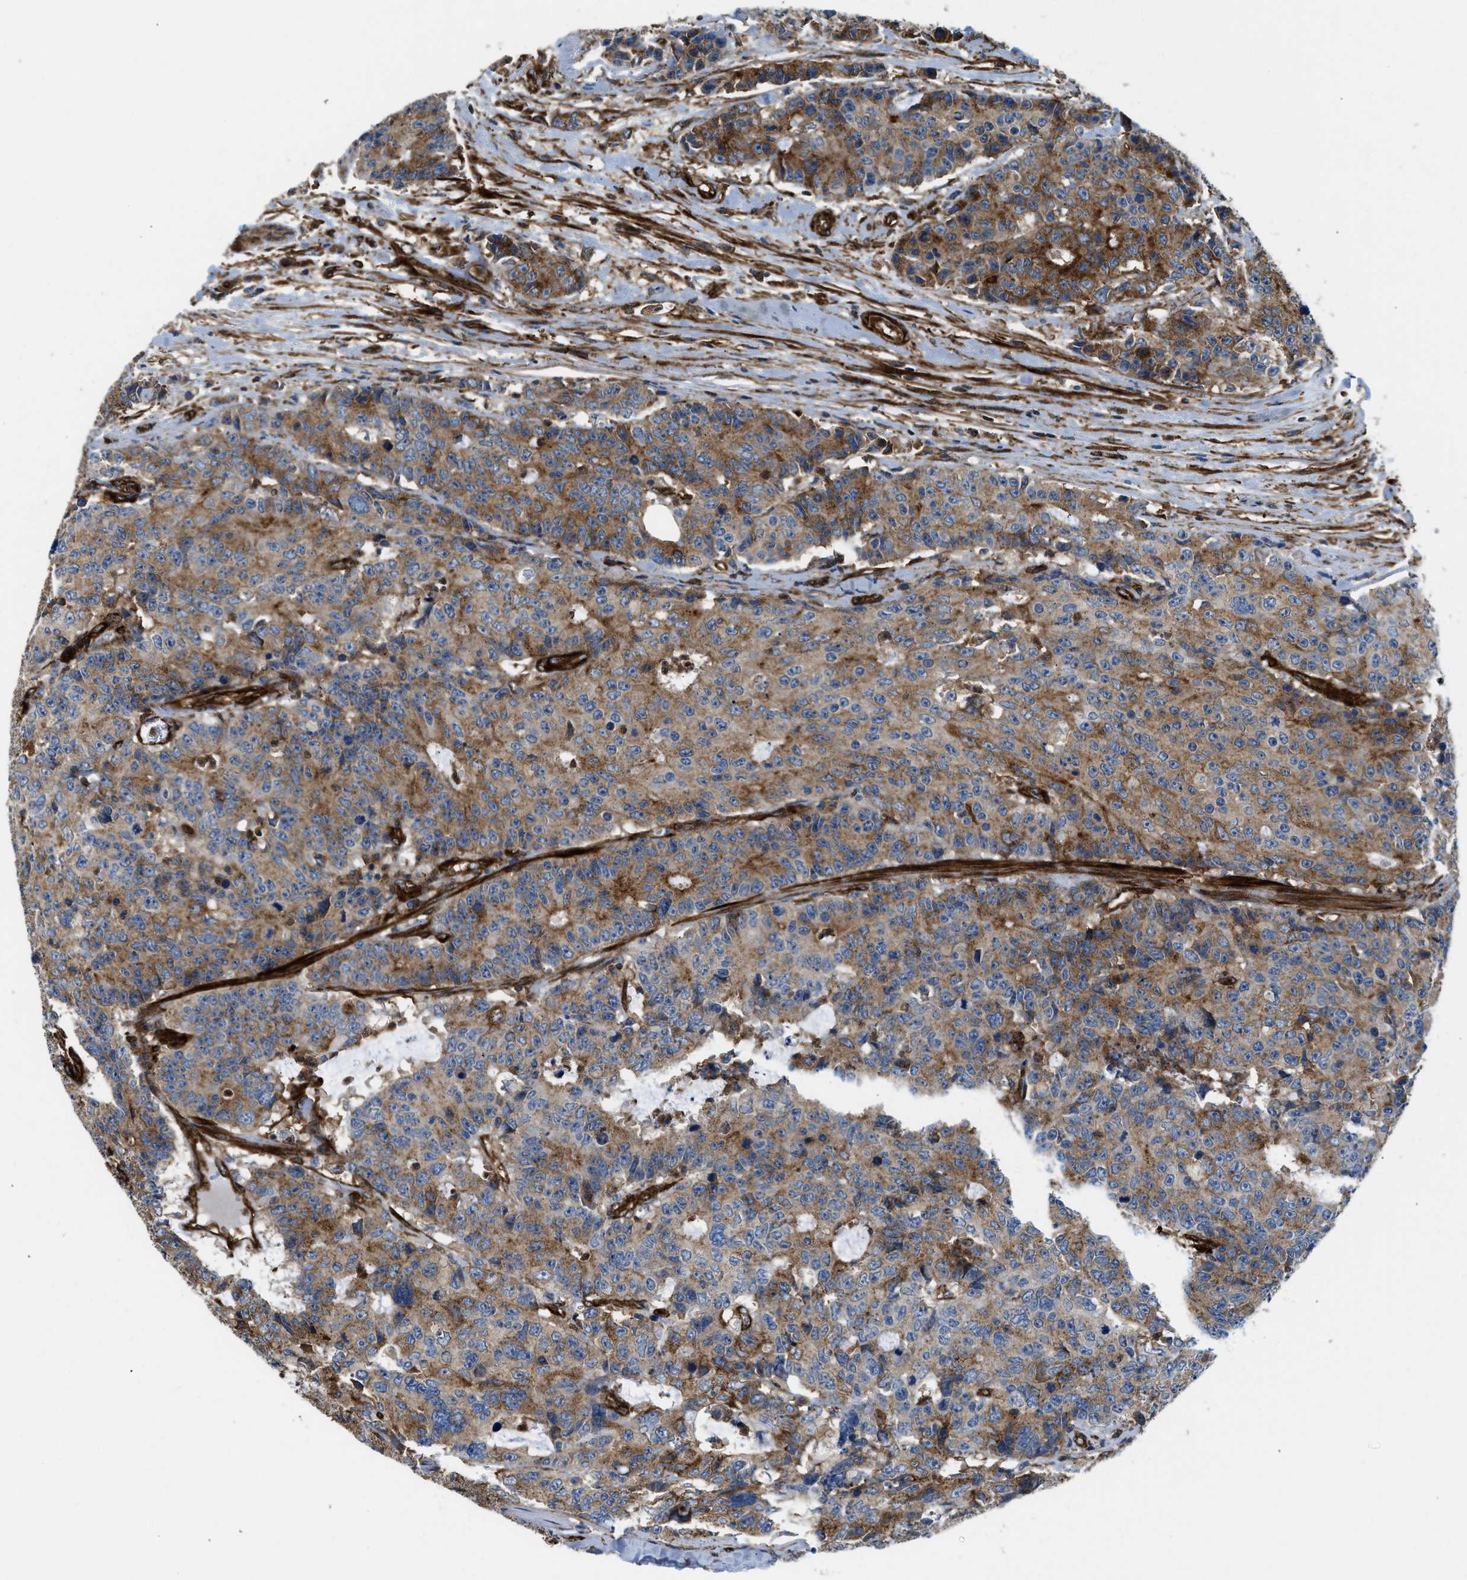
{"staining": {"intensity": "moderate", "quantity": ">75%", "location": "cytoplasmic/membranous"}, "tissue": "colorectal cancer", "cell_type": "Tumor cells", "image_type": "cancer", "snomed": [{"axis": "morphology", "description": "Adenocarcinoma, NOS"}, {"axis": "topography", "description": "Colon"}], "caption": "Protein expression analysis of human colorectal cancer (adenocarcinoma) reveals moderate cytoplasmic/membranous expression in approximately >75% of tumor cells. (Stains: DAB in brown, nuclei in blue, Microscopy: brightfield microscopy at high magnification).", "gene": "HIP1", "patient": {"sex": "female", "age": 86}}